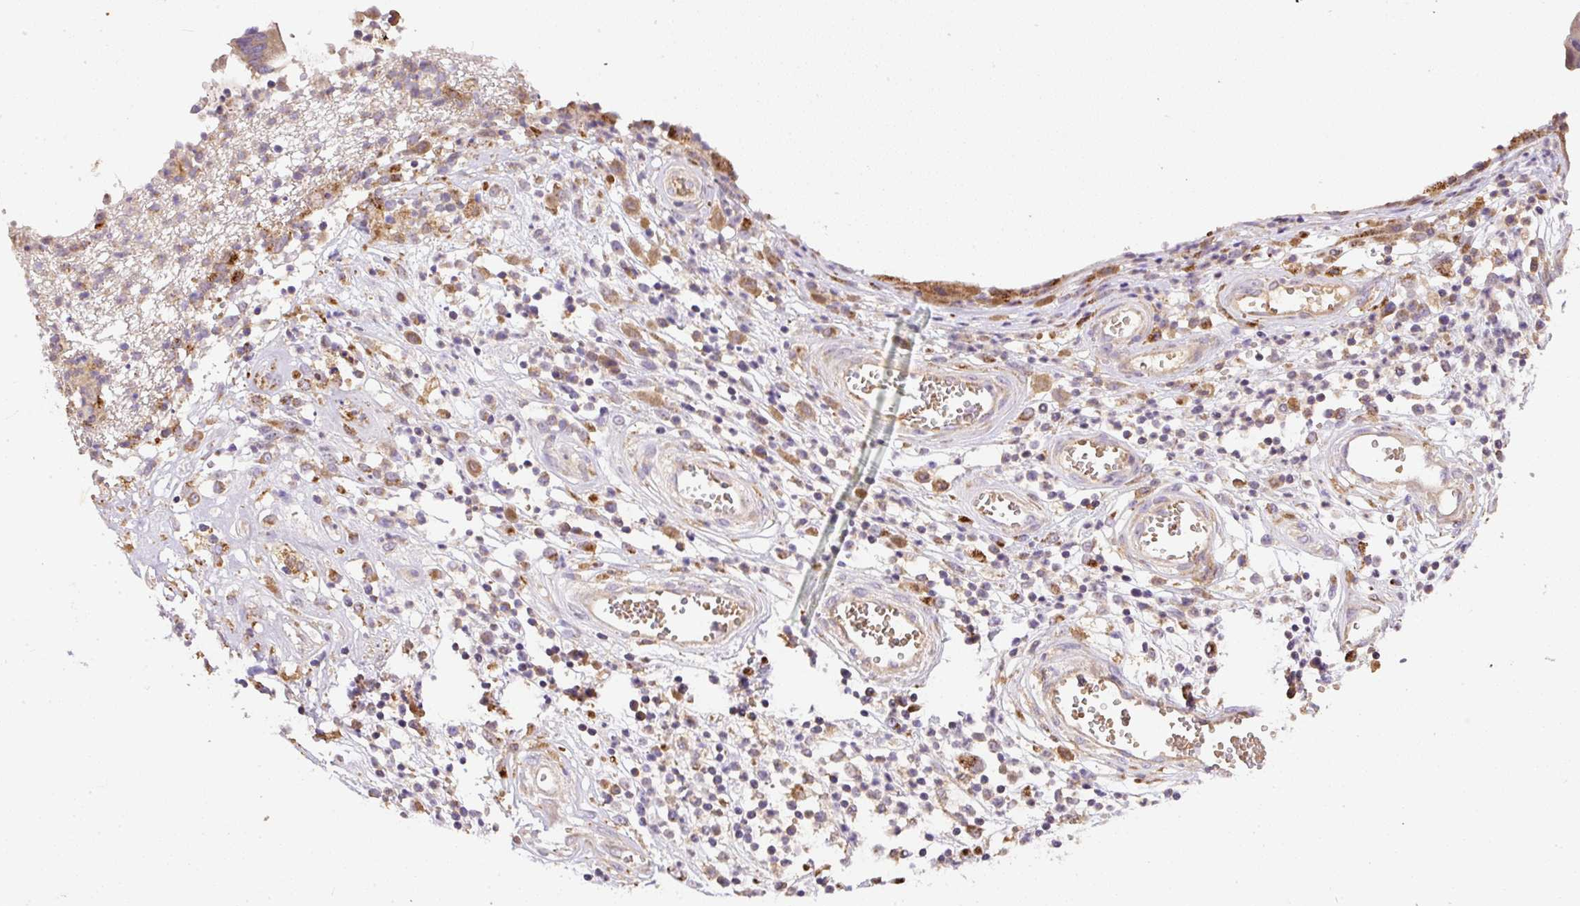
{"staining": {"intensity": "moderate", "quantity": "<25%", "location": "cytoplasmic/membranous"}, "tissue": "stomach cancer", "cell_type": "Tumor cells", "image_type": "cancer", "snomed": [{"axis": "morphology", "description": "Adenocarcinoma, NOS"}, {"axis": "topography", "description": "Stomach"}], "caption": "Immunohistochemical staining of human stomach adenocarcinoma shows low levels of moderate cytoplasmic/membranous protein expression in approximately <25% of tumor cells. The protein is stained brown, and the nuclei are stained in blue (DAB IHC with brightfield microscopy, high magnification).", "gene": "DAPK1", "patient": {"sex": "male", "age": 59}}